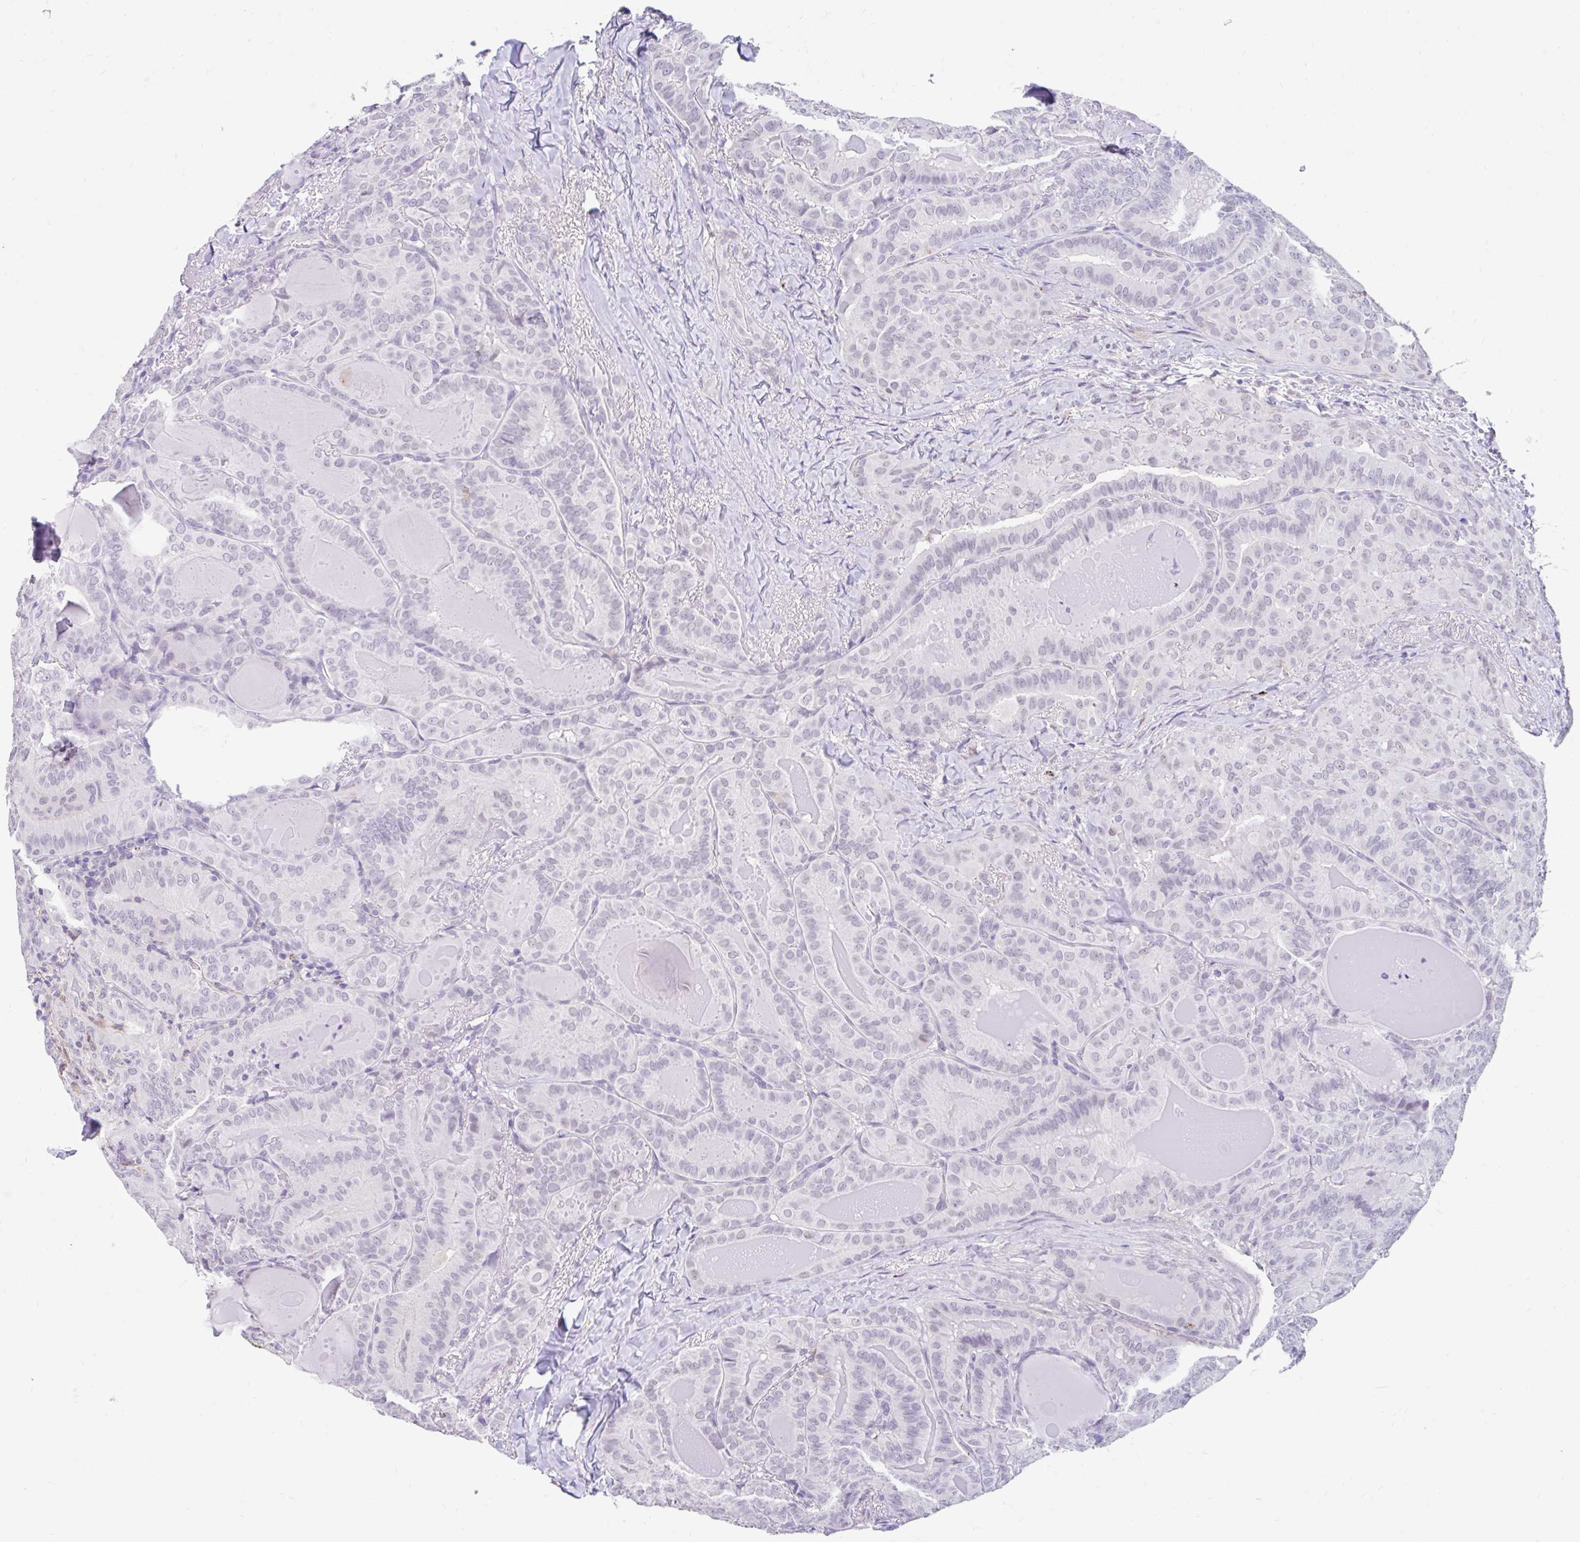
{"staining": {"intensity": "negative", "quantity": "none", "location": "none"}, "tissue": "thyroid cancer", "cell_type": "Tumor cells", "image_type": "cancer", "snomed": [{"axis": "morphology", "description": "Papillary adenocarcinoma, NOS"}, {"axis": "topography", "description": "Thyroid gland"}], "caption": "This is a image of immunohistochemistry (IHC) staining of thyroid cancer (papillary adenocarcinoma), which shows no staining in tumor cells.", "gene": "DCAF17", "patient": {"sex": "female", "age": 68}}